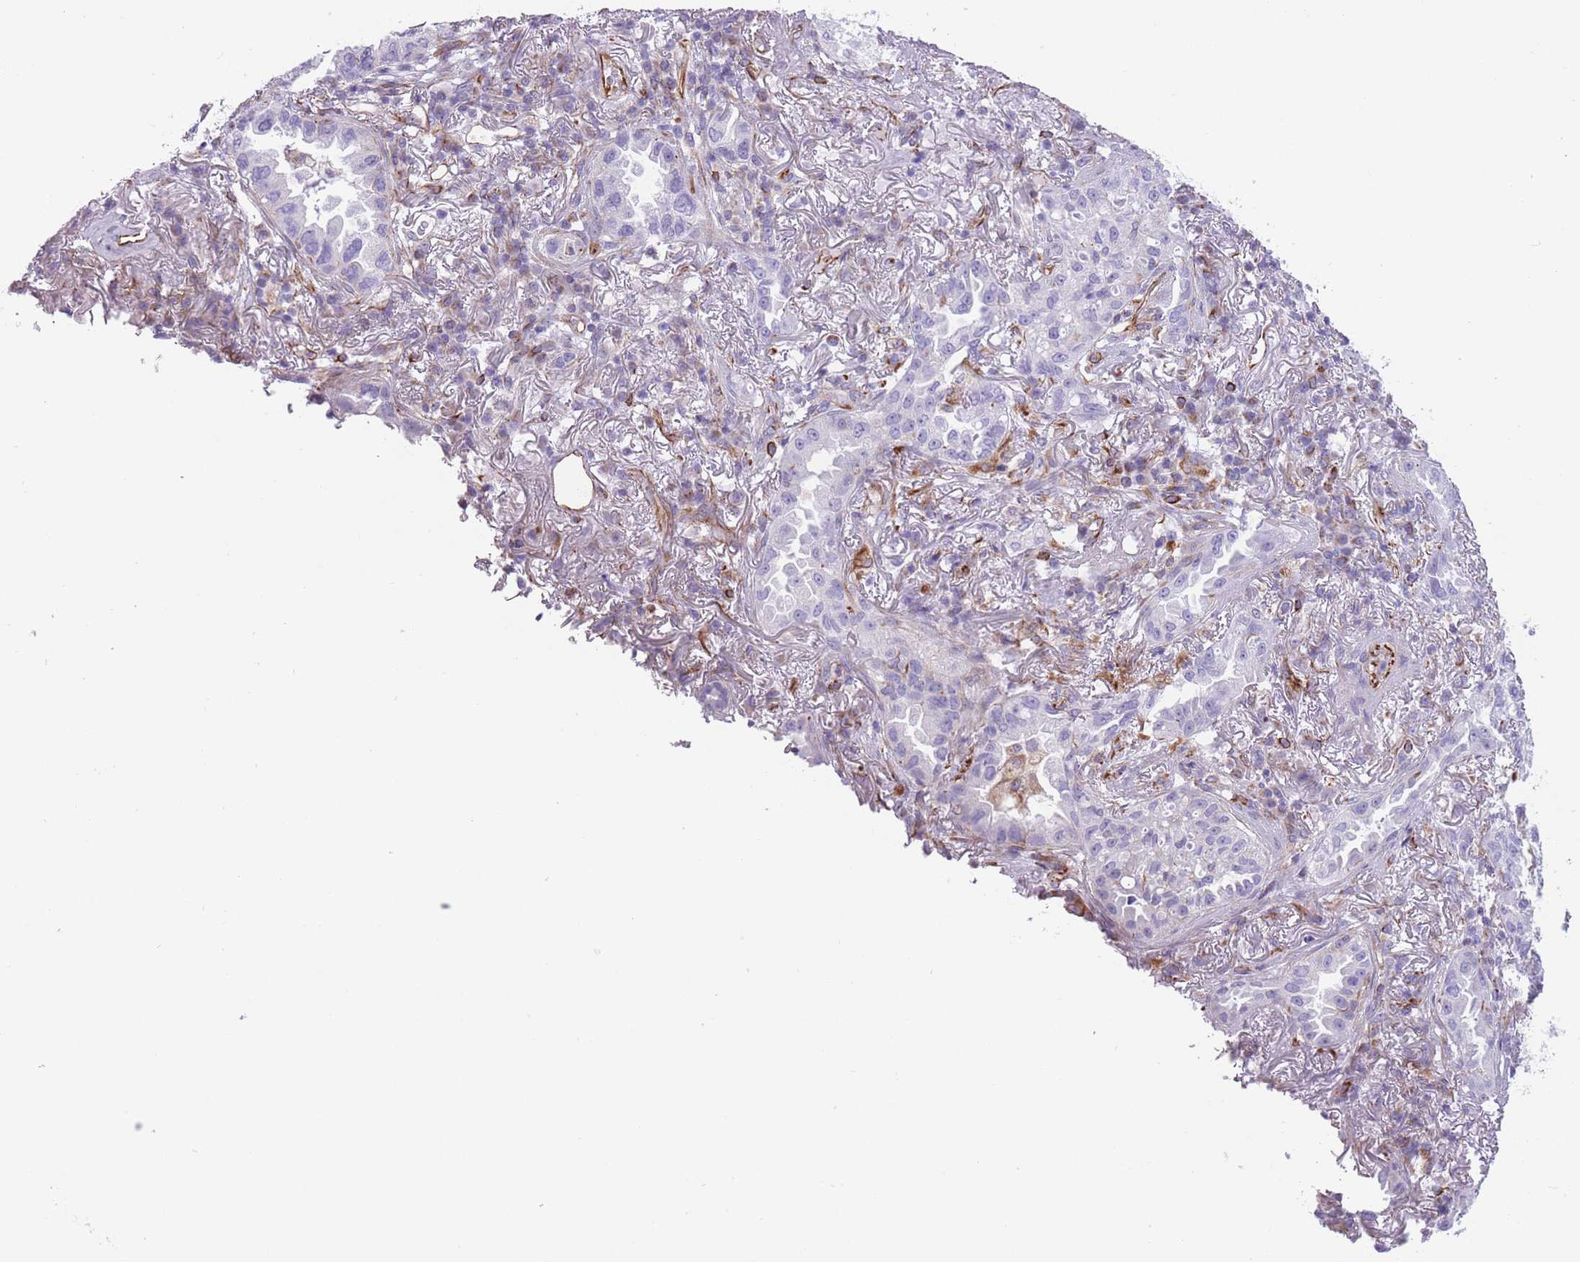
{"staining": {"intensity": "negative", "quantity": "none", "location": "none"}, "tissue": "lung cancer", "cell_type": "Tumor cells", "image_type": "cancer", "snomed": [{"axis": "morphology", "description": "Adenocarcinoma, NOS"}, {"axis": "topography", "description": "Lung"}], "caption": "This is a micrograph of IHC staining of lung cancer (adenocarcinoma), which shows no expression in tumor cells. The staining is performed using DAB (3,3'-diaminobenzidine) brown chromogen with nuclei counter-stained in using hematoxylin.", "gene": "PTCD1", "patient": {"sex": "female", "age": 69}}